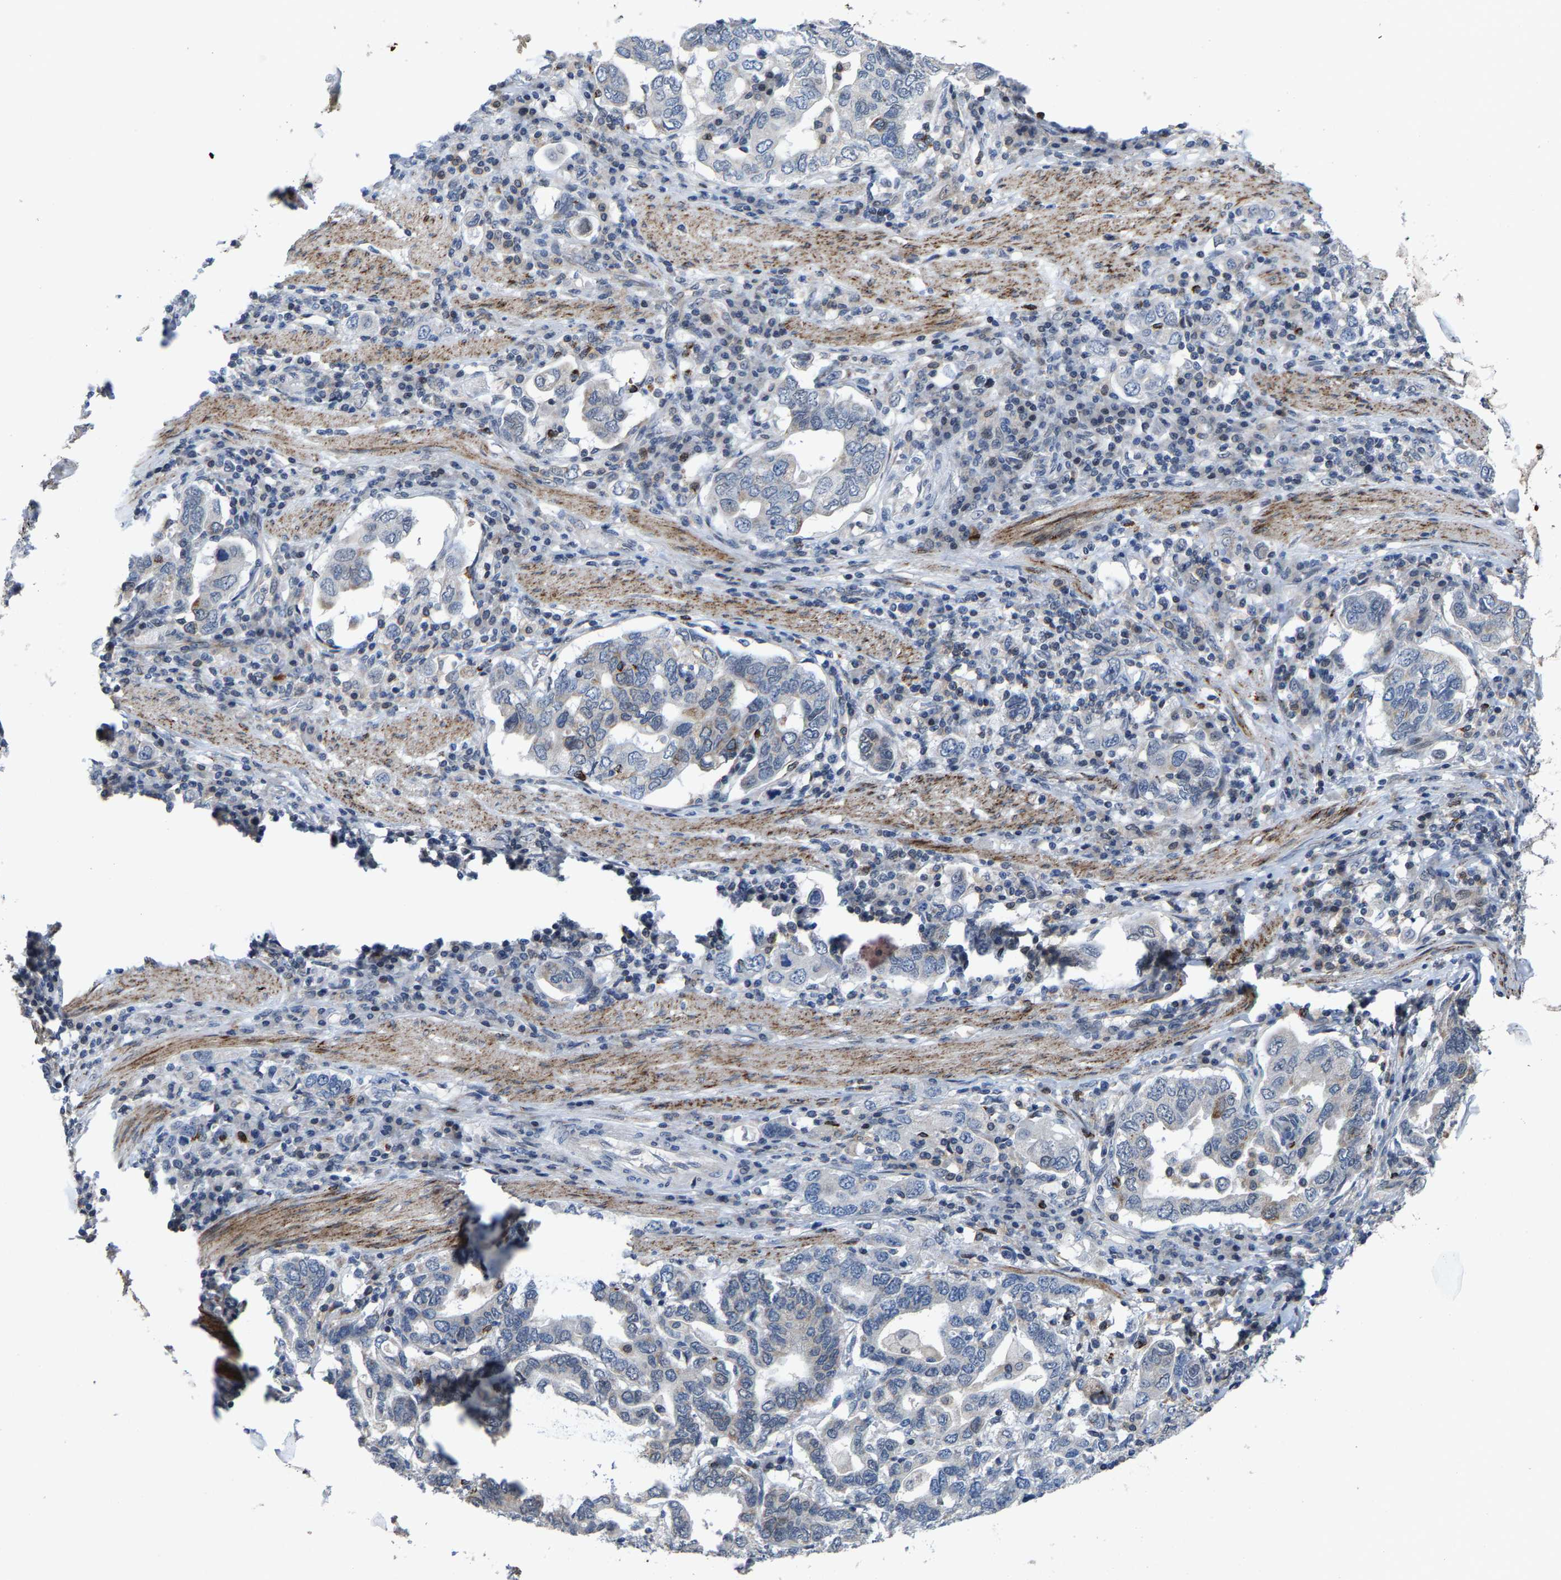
{"staining": {"intensity": "negative", "quantity": "none", "location": "none"}, "tissue": "stomach cancer", "cell_type": "Tumor cells", "image_type": "cancer", "snomed": [{"axis": "morphology", "description": "Adenocarcinoma, NOS"}, {"axis": "topography", "description": "Stomach, upper"}], "caption": "IHC micrograph of neoplastic tissue: human stomach cancer (adenocarcinoma) stained with DAB (3,3'-diaminobenzidine) reveals no significant protein expression in tumor cells.", "gene": "TDRKH", "patient": {"sex": "male", "age": 62}}